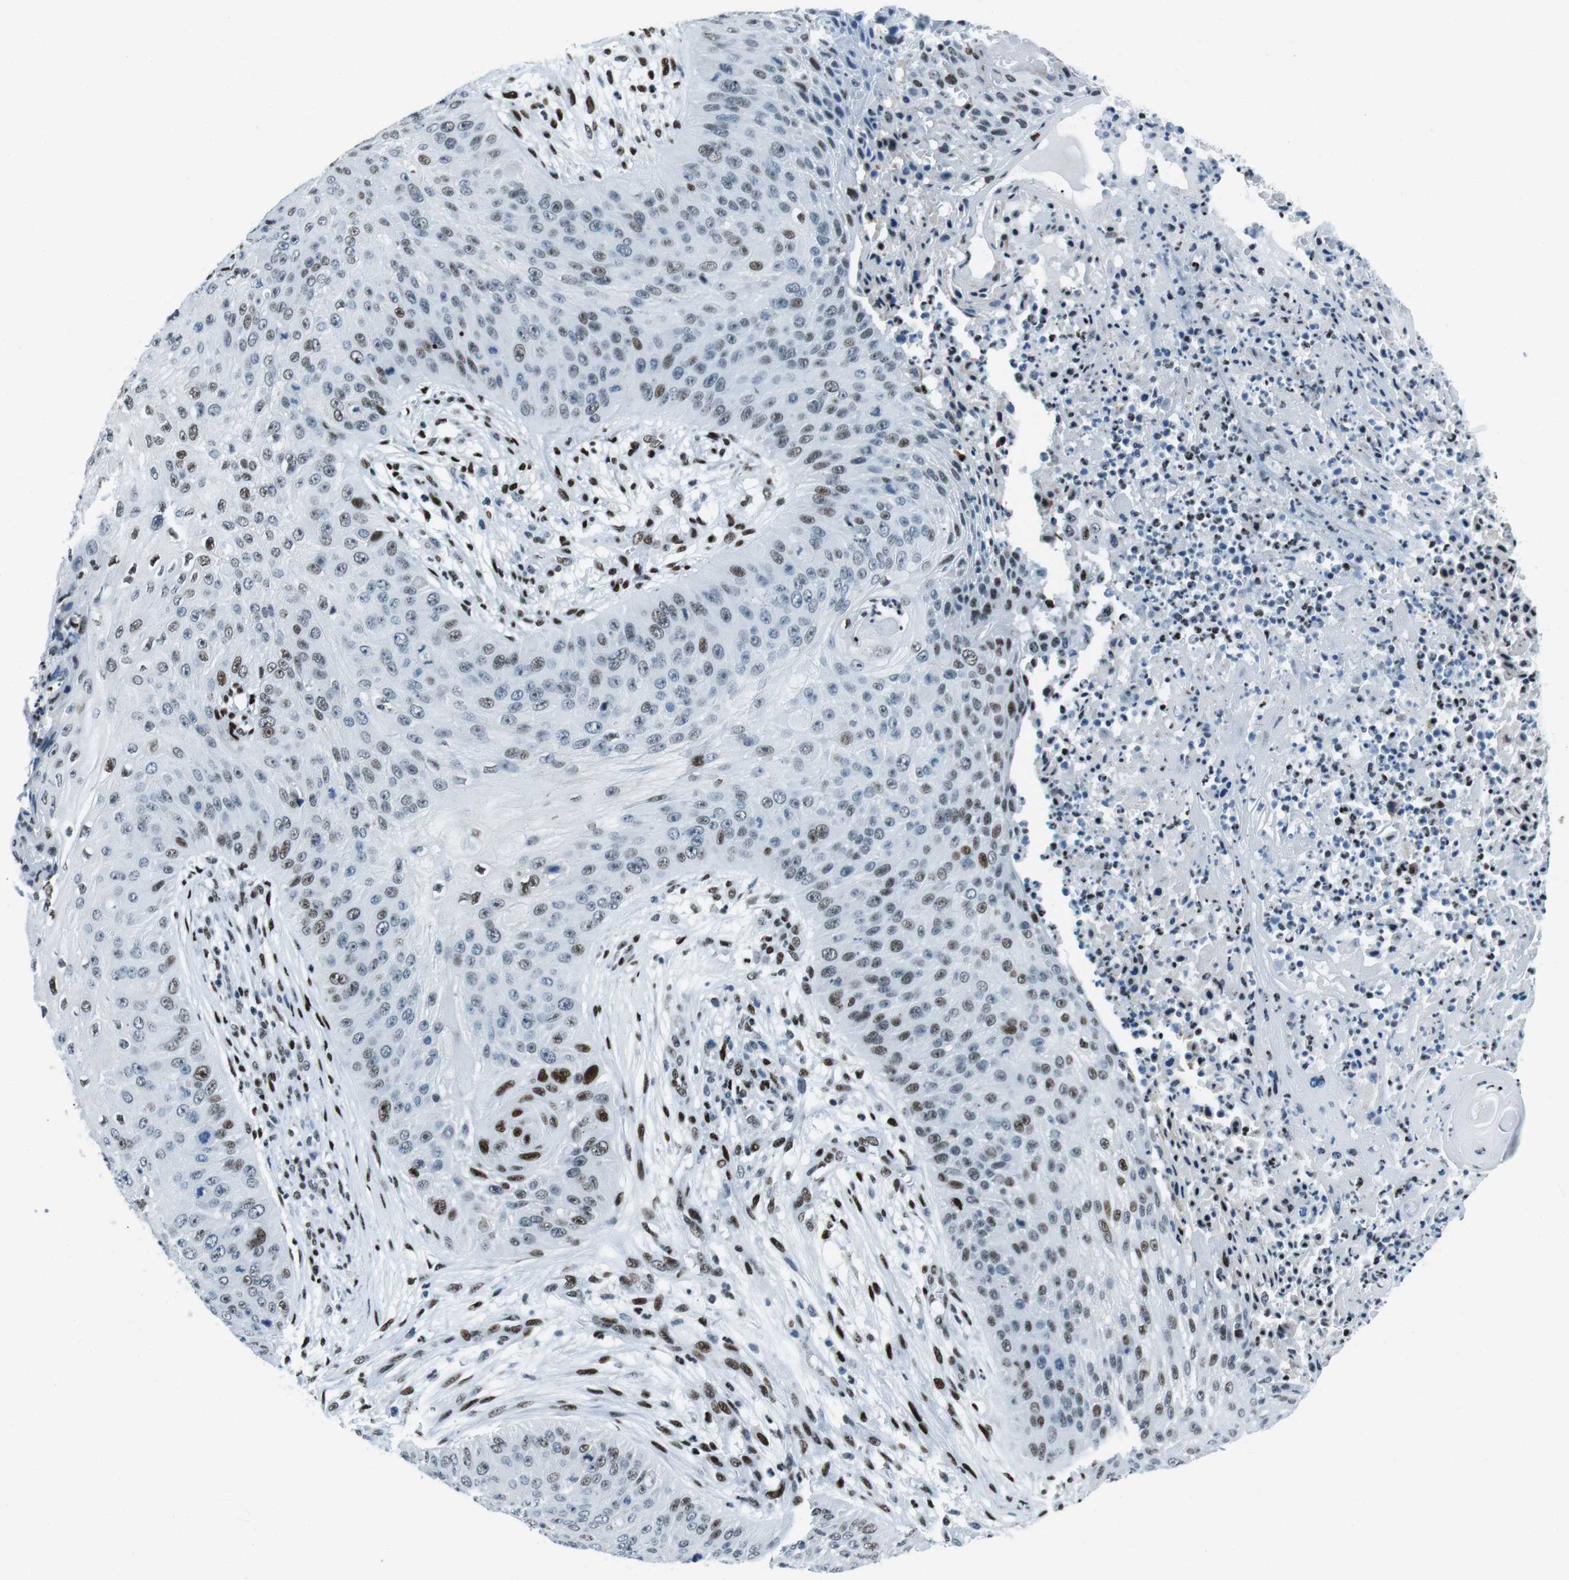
{"staining": {"intensity": "moderate", "quantity": "25%-75%", "location": "nuclear"}, "tissue": "skin cancer", "cell_type": "Tumor cells", "image_type": "cancer", "snomed": [{"axis": "morphology", "description": "Squamous cell carcinoma, NOS"}, {"axis": "topography", "description": "Skin"}], "caption": "The immunohistochemical stain highlights moderate nuclear expression in tumor cells of skin cancer (squamous cell carcinoma) tissue.", "gene": "PML", "patient": {"sex": "female", "age": 80}}